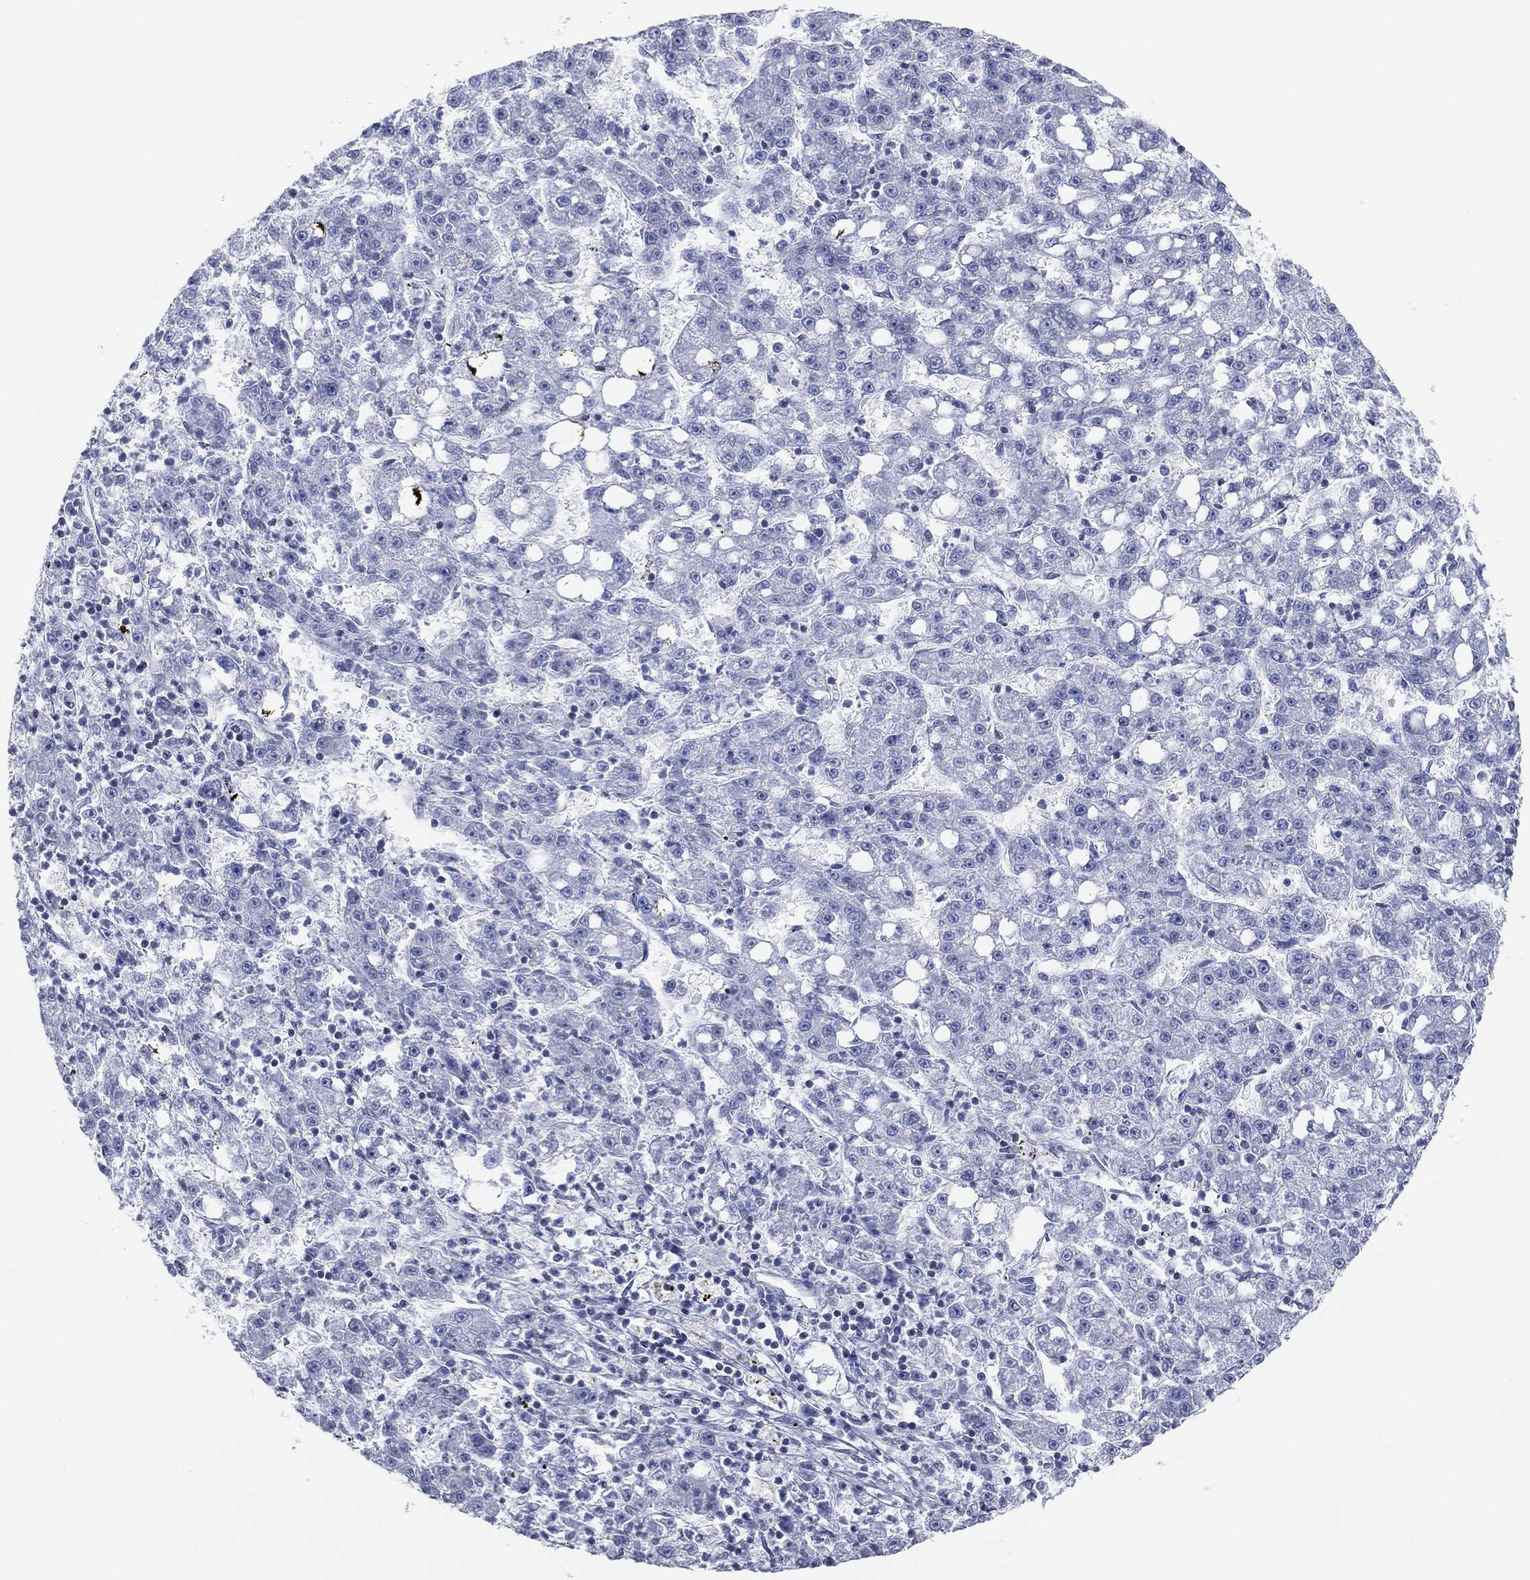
{"staining": {"intensity": "negative", "quantity": "none", "location": "none"}, "tissue": "liver cancer", "cell_type": "Tumor cells", "image_type": "cancer", "snomed": [{"axis": "morphology", "description": "Carcinoma, Hepatocellular, NOS"}, {"axis": "topography", "description": "Liver"}], "caption": "There is no significant expression in tumor cells of hepatocellular carcinoma (liver).", "gene": "CFTR", "patient": {"sex": "female", "age": 65}}